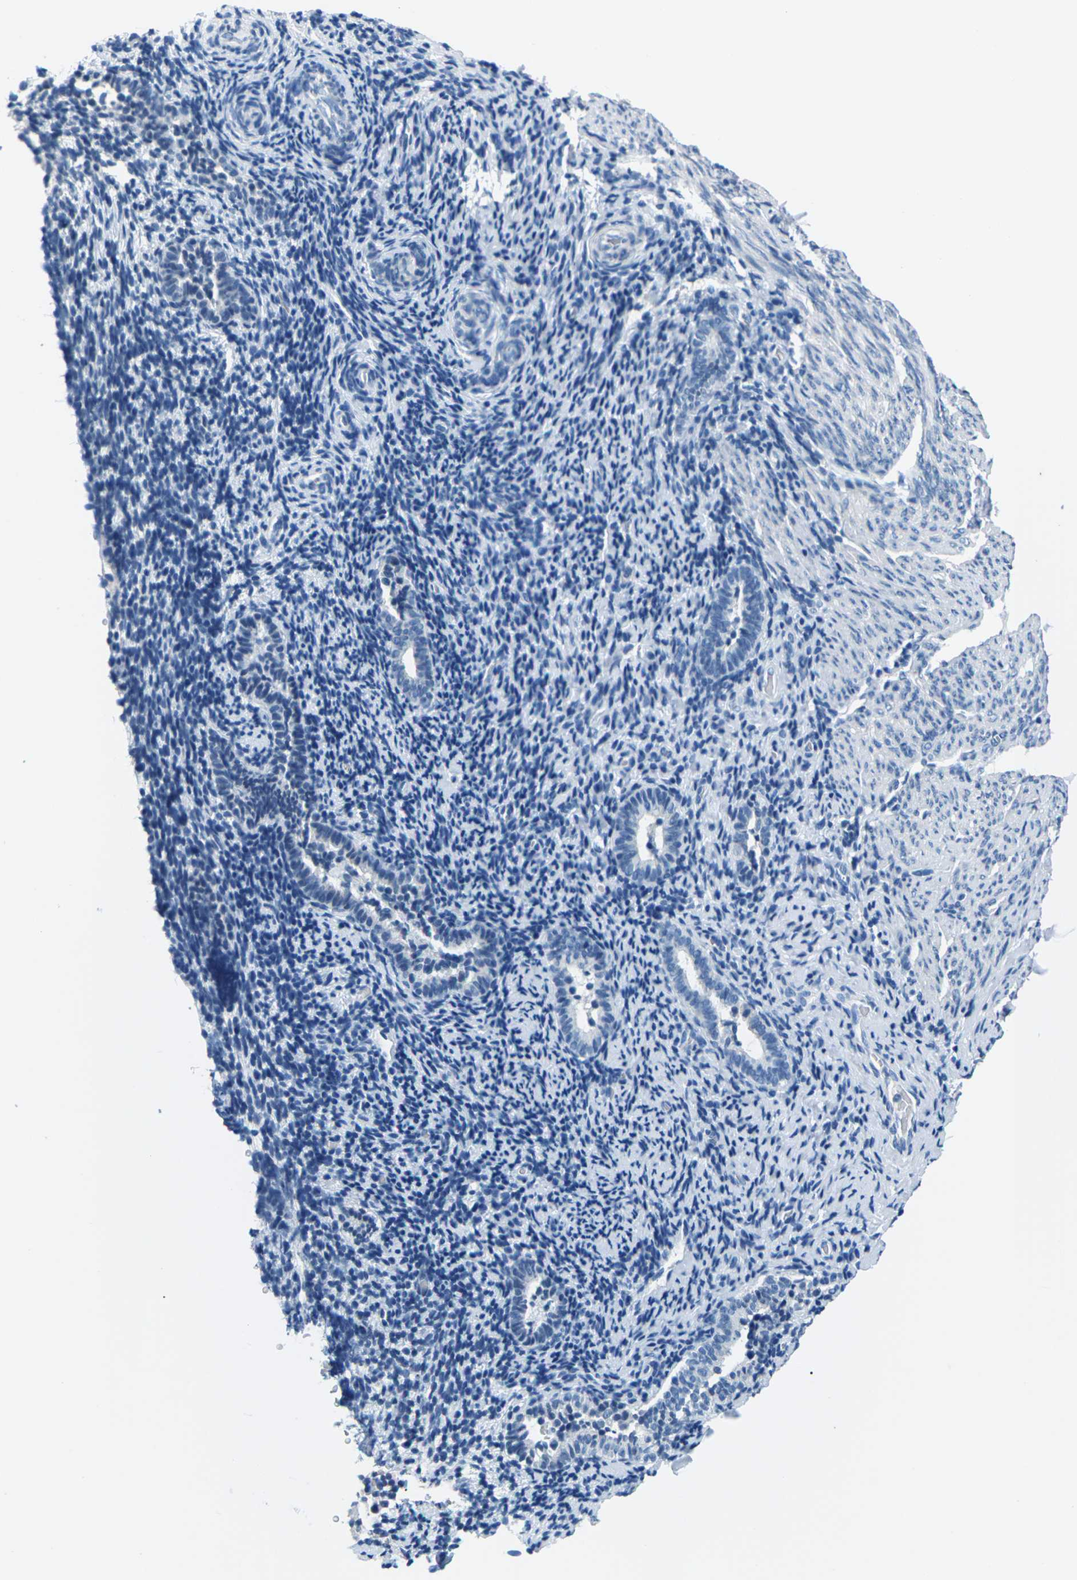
{"staining": {"intensity": "negative", "quantity": "none", "location": "none"}, "tissue": "endometrium", "cell_type": "Cells in endometrial stroma", "image_type": "normal", "snomed": [{"axis": "morphology", "description": "Normal tissue, NOS"}, {"axis": "topography", "description": "Endometrium"}], "caption": "Immunohistochemistry of normal human endometrium displays no expression in cells in endometrial stroma.", "gene": "UMOD", "patient": {"sex": "female", "age": 51}}